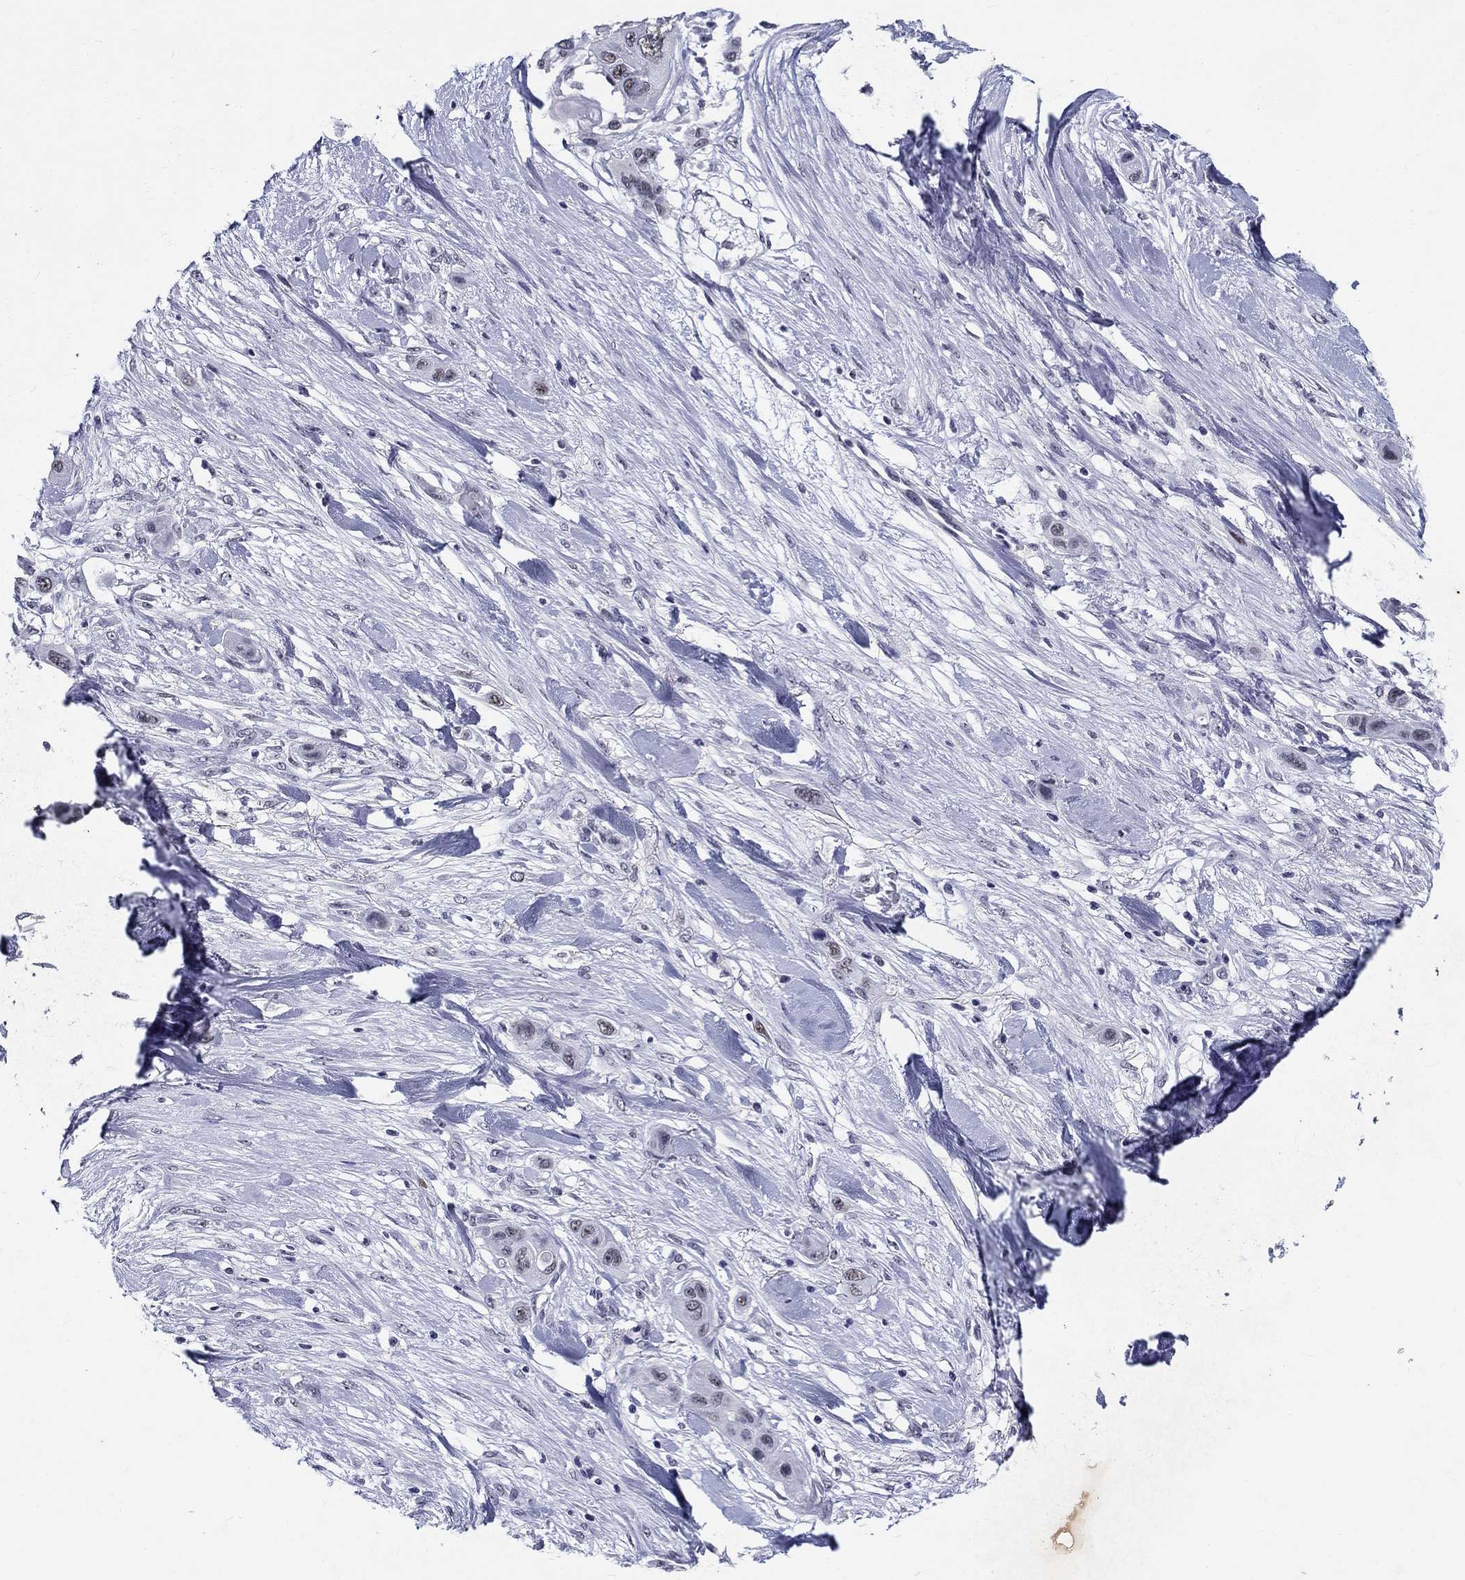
{"staining": {"intensity": "weak", "quantity": "<25%", "location": "nuclear"}, "tissue": "skin cancer", "cell_type": "Tumor cells", "image_type": "cancer", "snomed": [{"axis": "morphology", "description": "Squamous cell carcinoma, NOS"}, {"axis": "topography", "description": "Skin"}], "caption": "Micrograph shows no protein staining in tumor cells of skin squamous cell carcinoma tissue.", "gene": "GRIN1", "patient": {"sex": "male", "age": 79}}